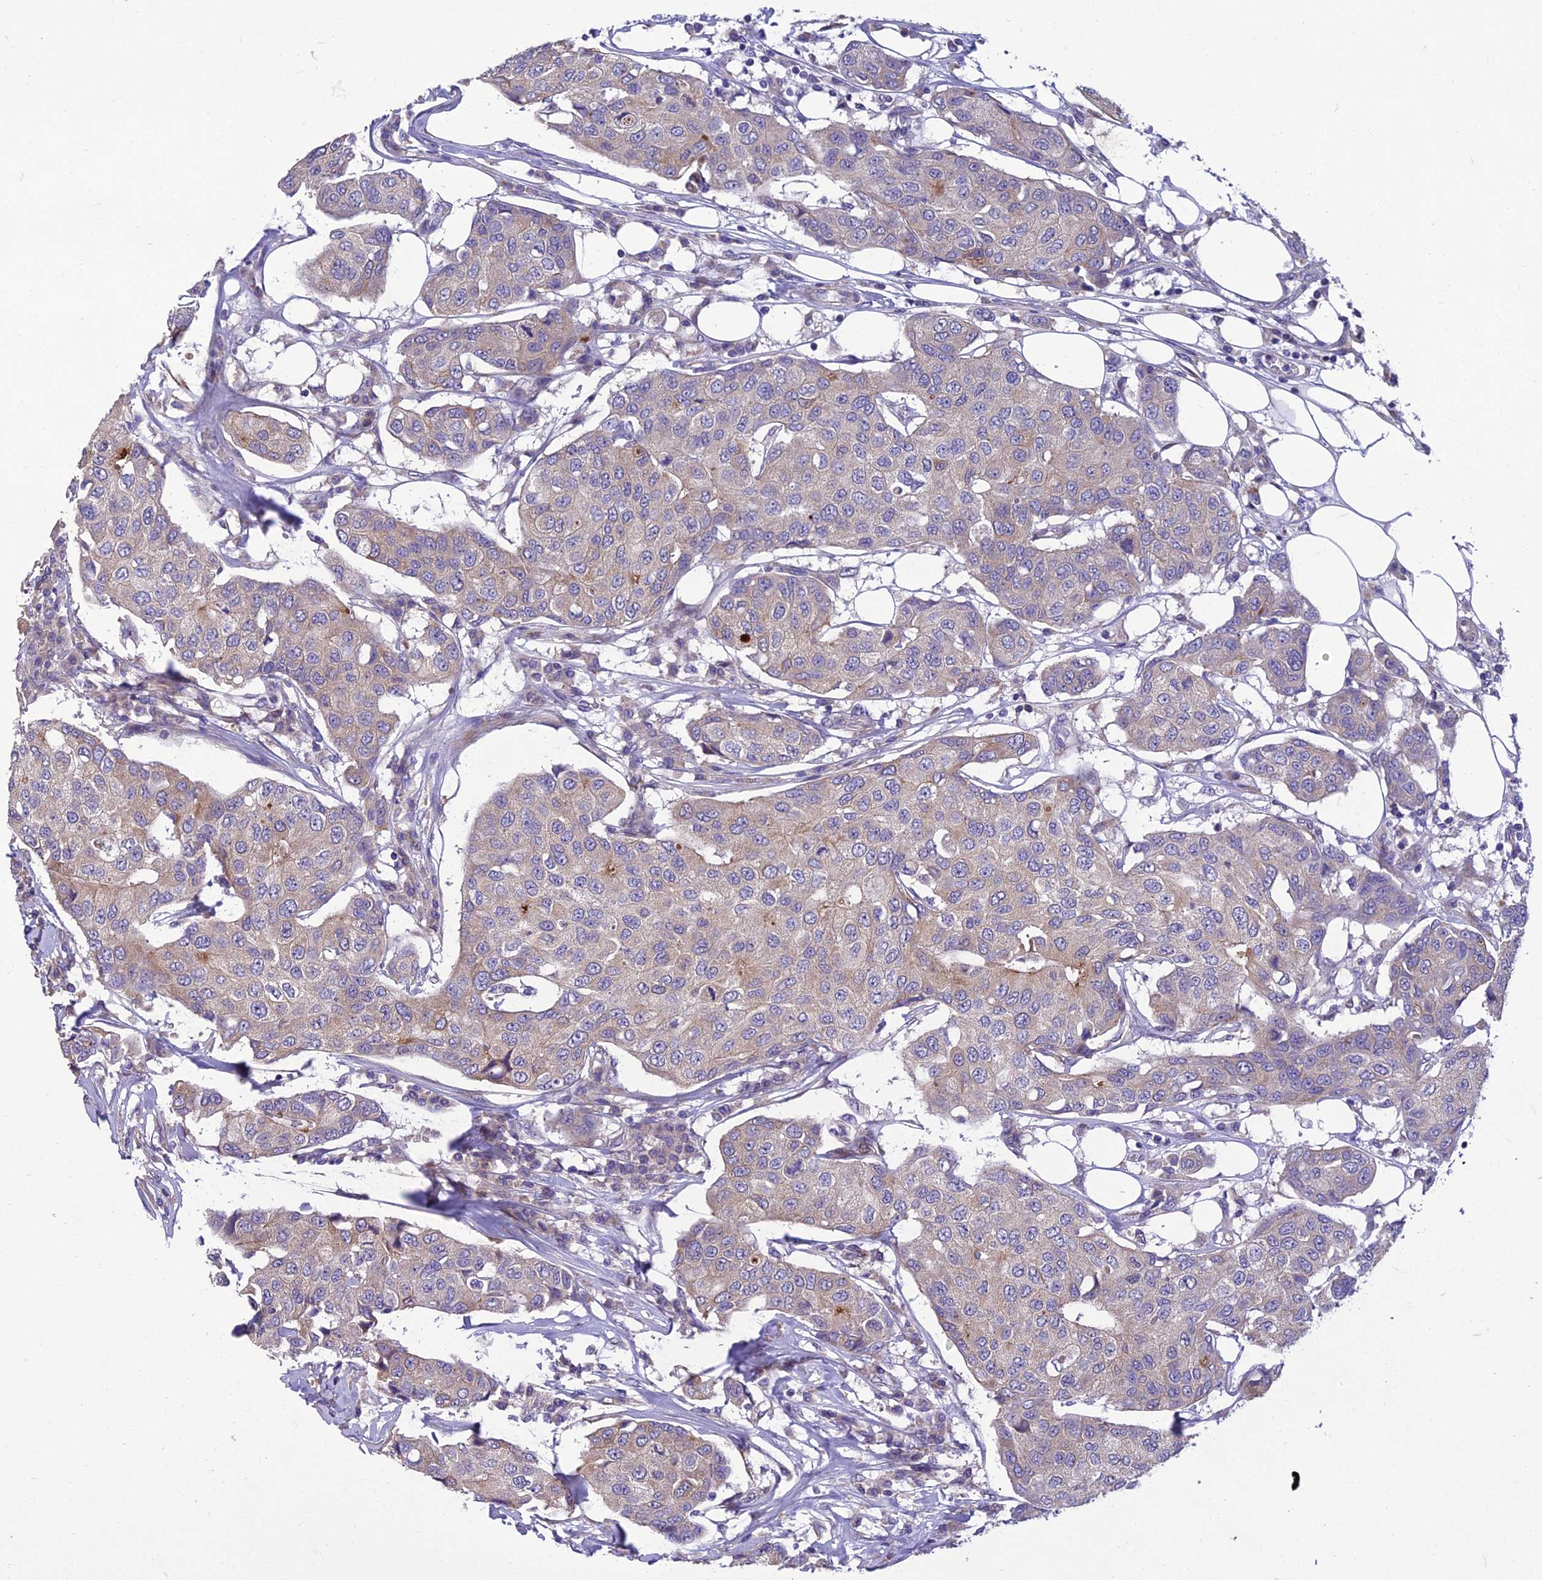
{"staining": {"intensity": "weak", "quantity": "<25%", "location": "cytoplasmic/membranous"}, "tissue": "breast cancer", "cell_type": "Tumor cells", "image_type": "cancer", "snomed": [{"axis": "morphology", "description": "Duct carcinoma"}, {"axis": "topography", "description": "Breast"}], "caption": "Protein analysis of breast cancer exhibits no significant staining in tumor cells.", "gene": "ADIPOR2", "patient": {"sex": "female", "age": 80}}